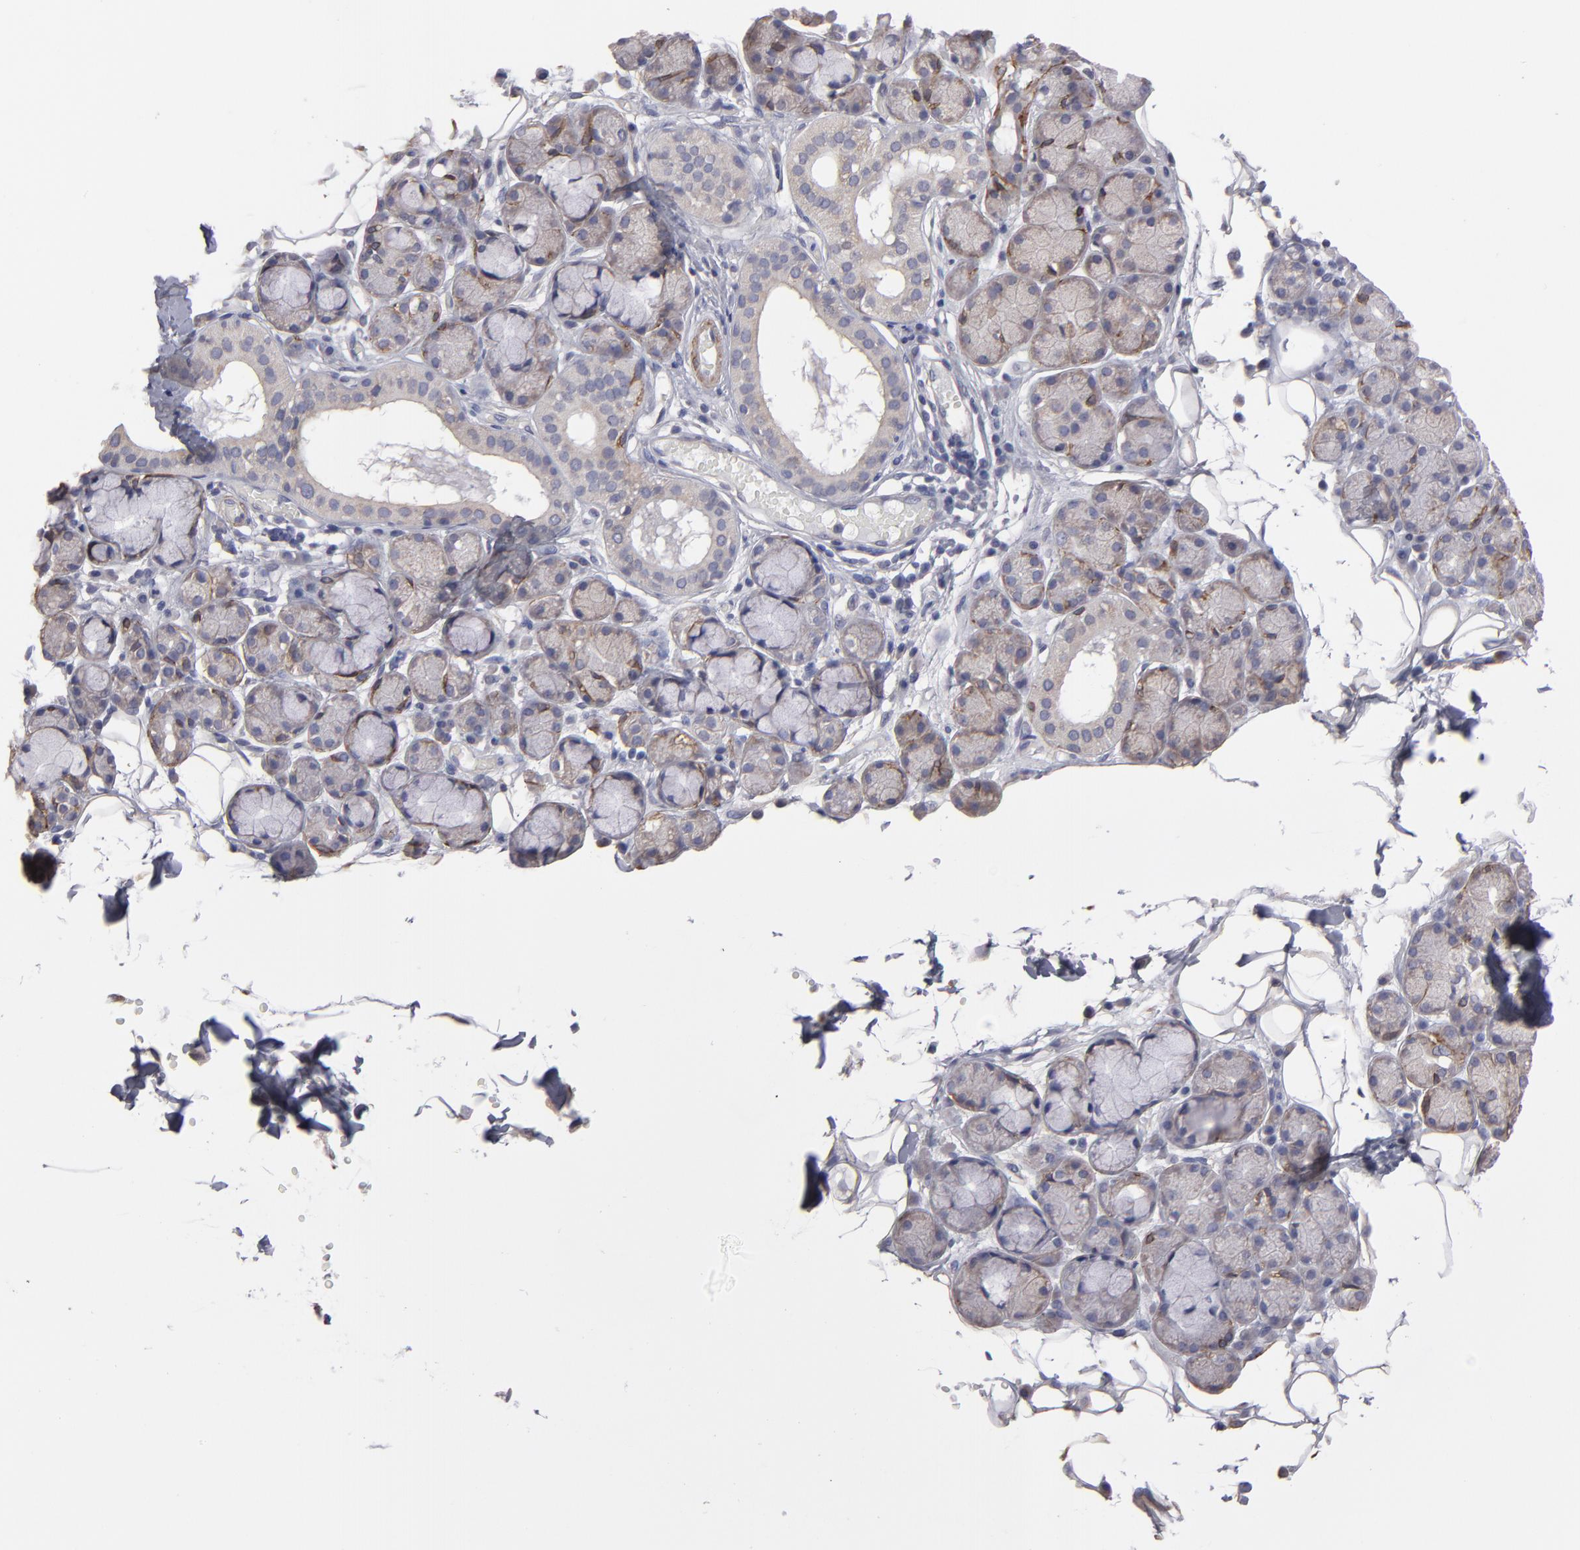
{"staining": {"intensity": "weak", "quantity": ">75%", "location": "cytoplasmic/membranous"}, "tissue": "salivary gland", "cell_type": "Glandular cells", "image_type": "normal", "snomed": [{"axis": "morphology", "description": "Normal tissue, NOS"}, {"axis": "topography", "description": "Skeletal muscle"}, {"axis": "topography", "description": "Oral tissue"}, {"axis": "topography", "description": "Salivary gland"}, {"axis": "topography", "description": "Peripheral nerve tissue"}], "caption": "Normal salivary gland displays weak cytoplasmic/membranous staining in approximately >75% of glandular cells, visualized by immunohistochemistry.", "gene": "SLMAP", "patient": {"sex": "male", "age": 54}}